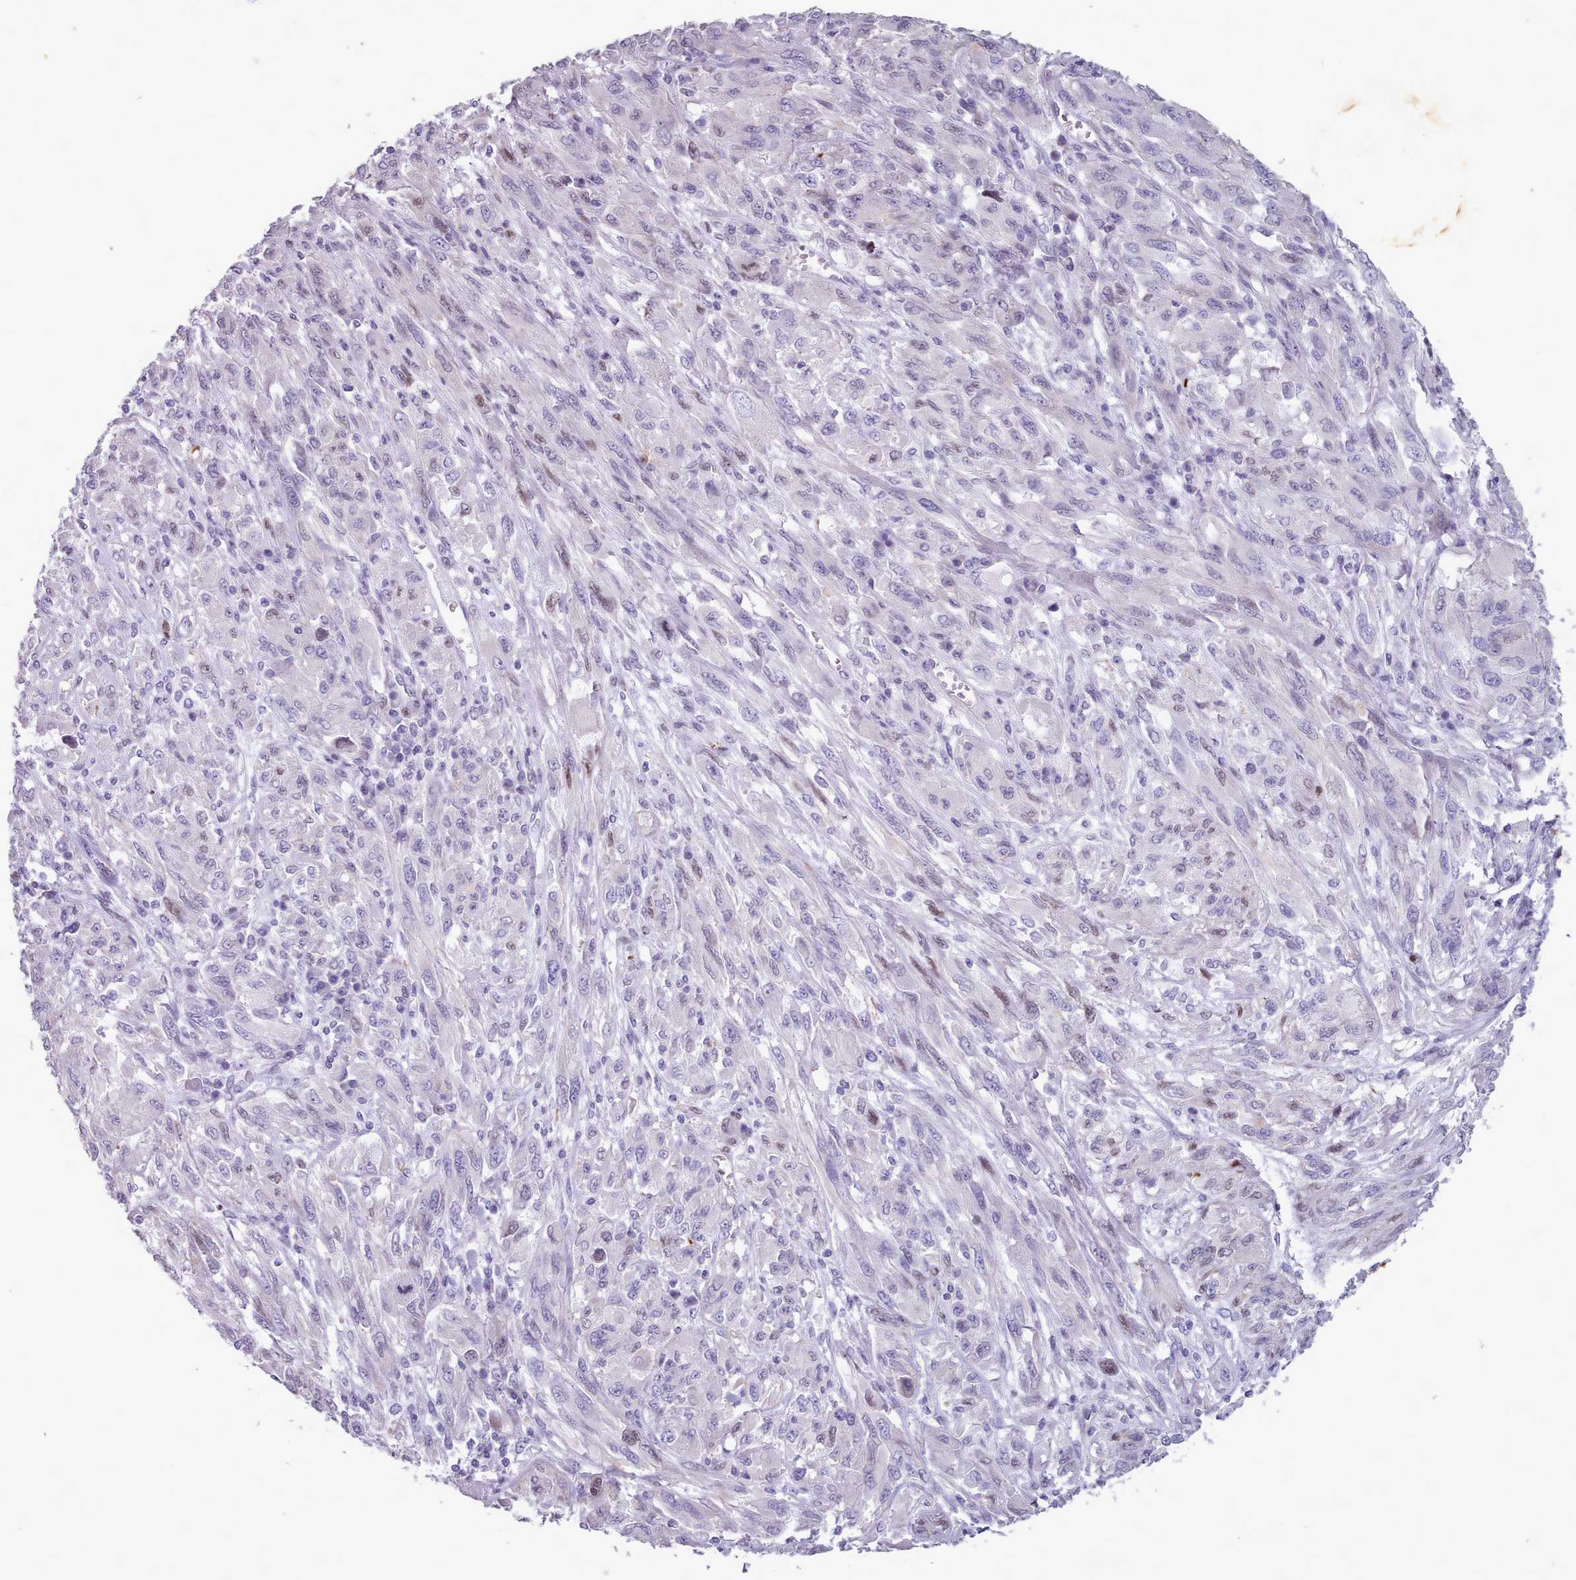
{"staining": {"intensity": "negative", "quantity": "none", "location": "none"}, "tissue": "melanoma", "cell_type": "Tumor cells", "image_type": "cancer", "snomed": [{"axis": "morphology", "description": "Malignant melanoma, NOS"}, {"axis": "topography", "description": "Skin"}], "caption": "DAB (3,3'-diaminobenzidine) immunohistochemical staining of human malignant melanoma shows no significant positivity in tumor cells. The staining is performed using DAB (3,3'-diaminobenzidine) brown chromogen with nuclei counter-stained in using hematoxylin.", "gene": "KCNT2", "patient": {"sex": "female", "age": 91}}